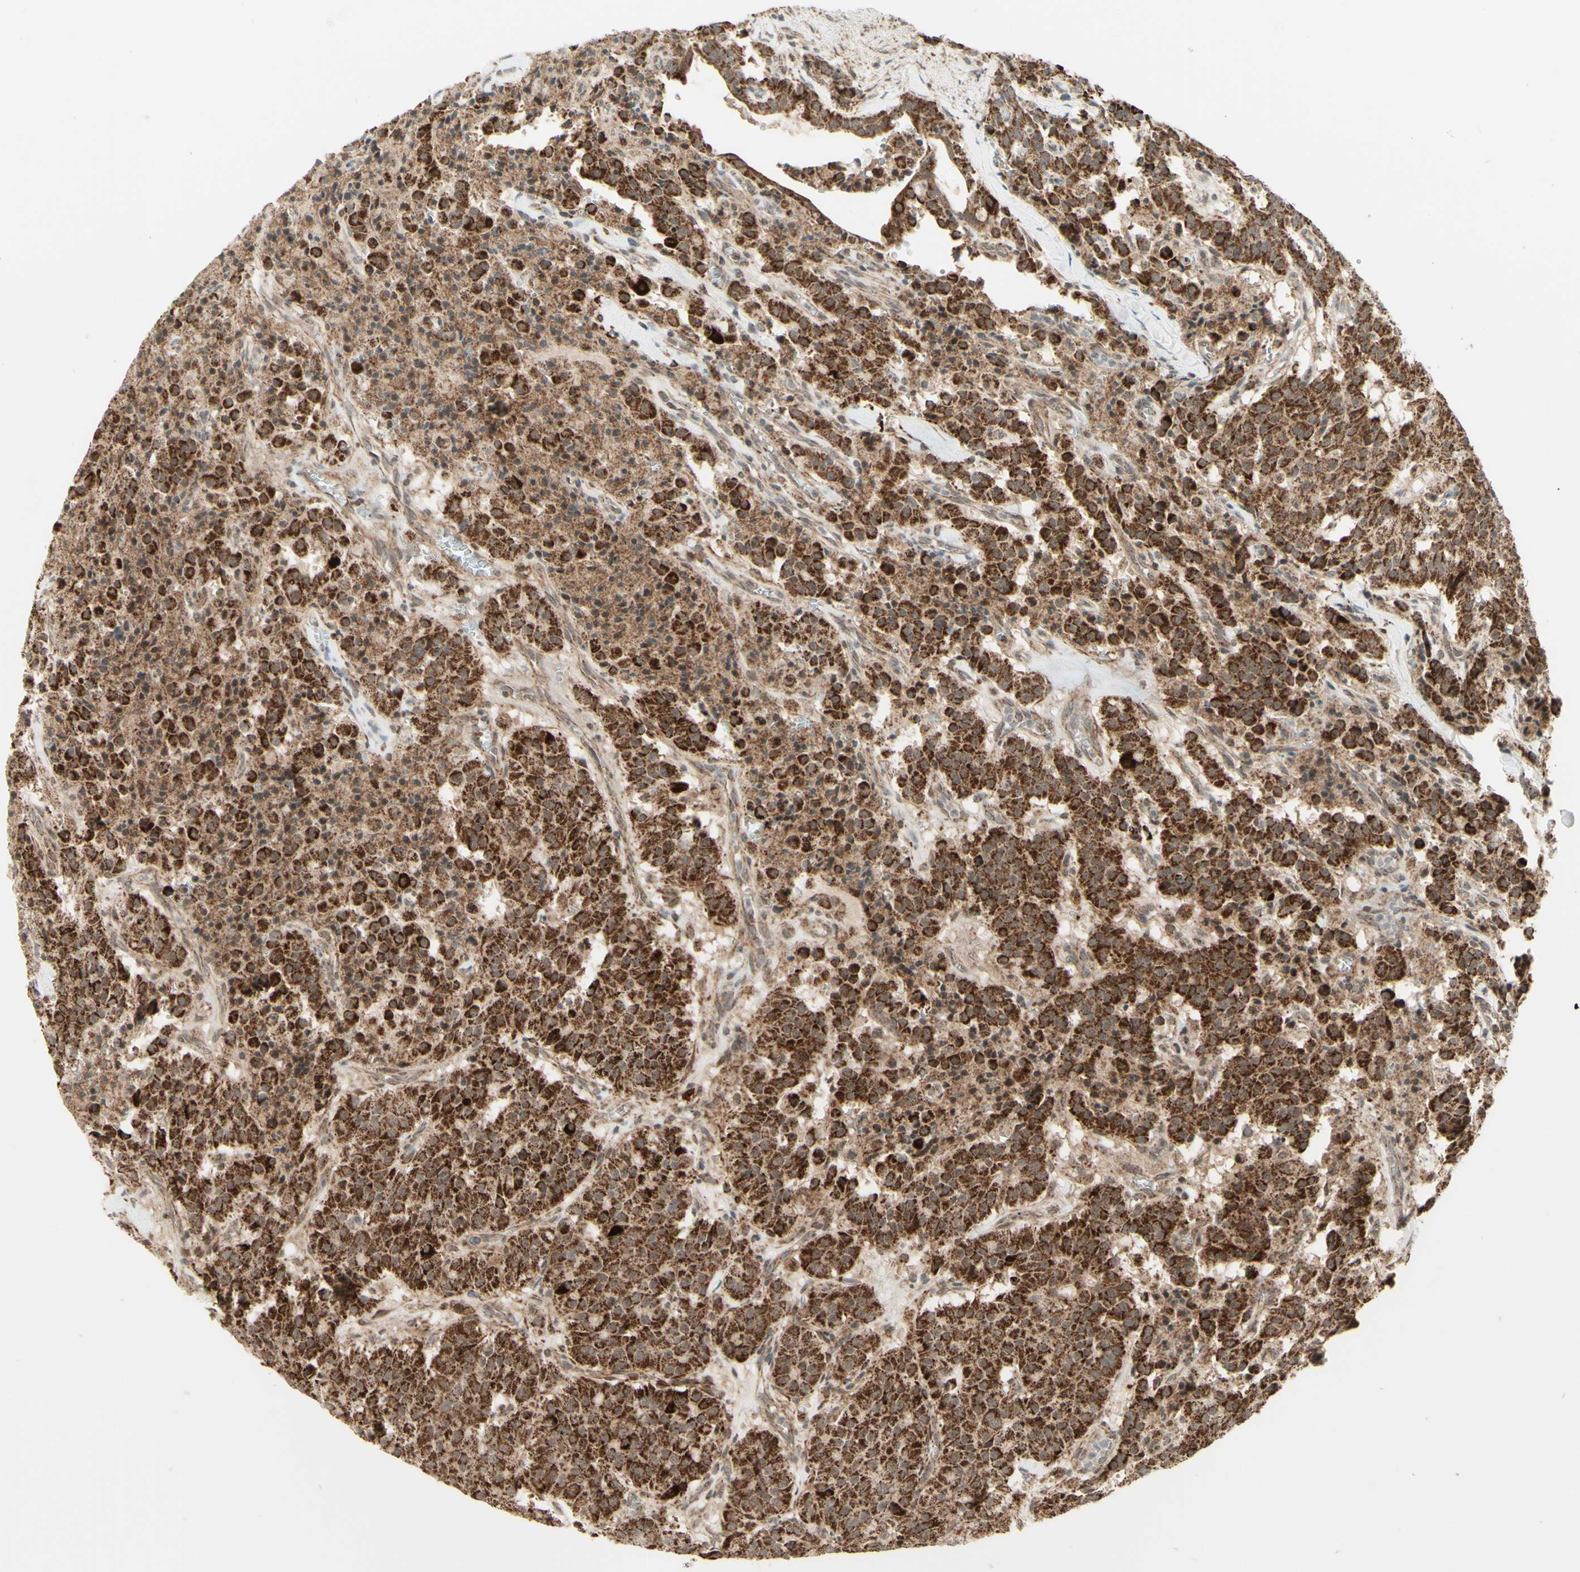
{"staining": {"intensity": "strong", "quantity": ">75%", "location": "cytoplasmic/membranous"}, "tissue": "carcinoid", "cell_type": "Tumor cells", "image_type": "cancer", "snomed": [{"axis": "morphology", "description": "Carcinoid, malignant, NOS"}, {"axis": "topography", "description": "Lung"}], "caption": "Strong cytoplasmic/membranous positivity for a protein is appreciated in approximately >75% of tumor cells of carcinoid (malignant) using immunohistochemistry.", "gene": "DHRS3", "patient": {"sex": "male", "age": 30}}